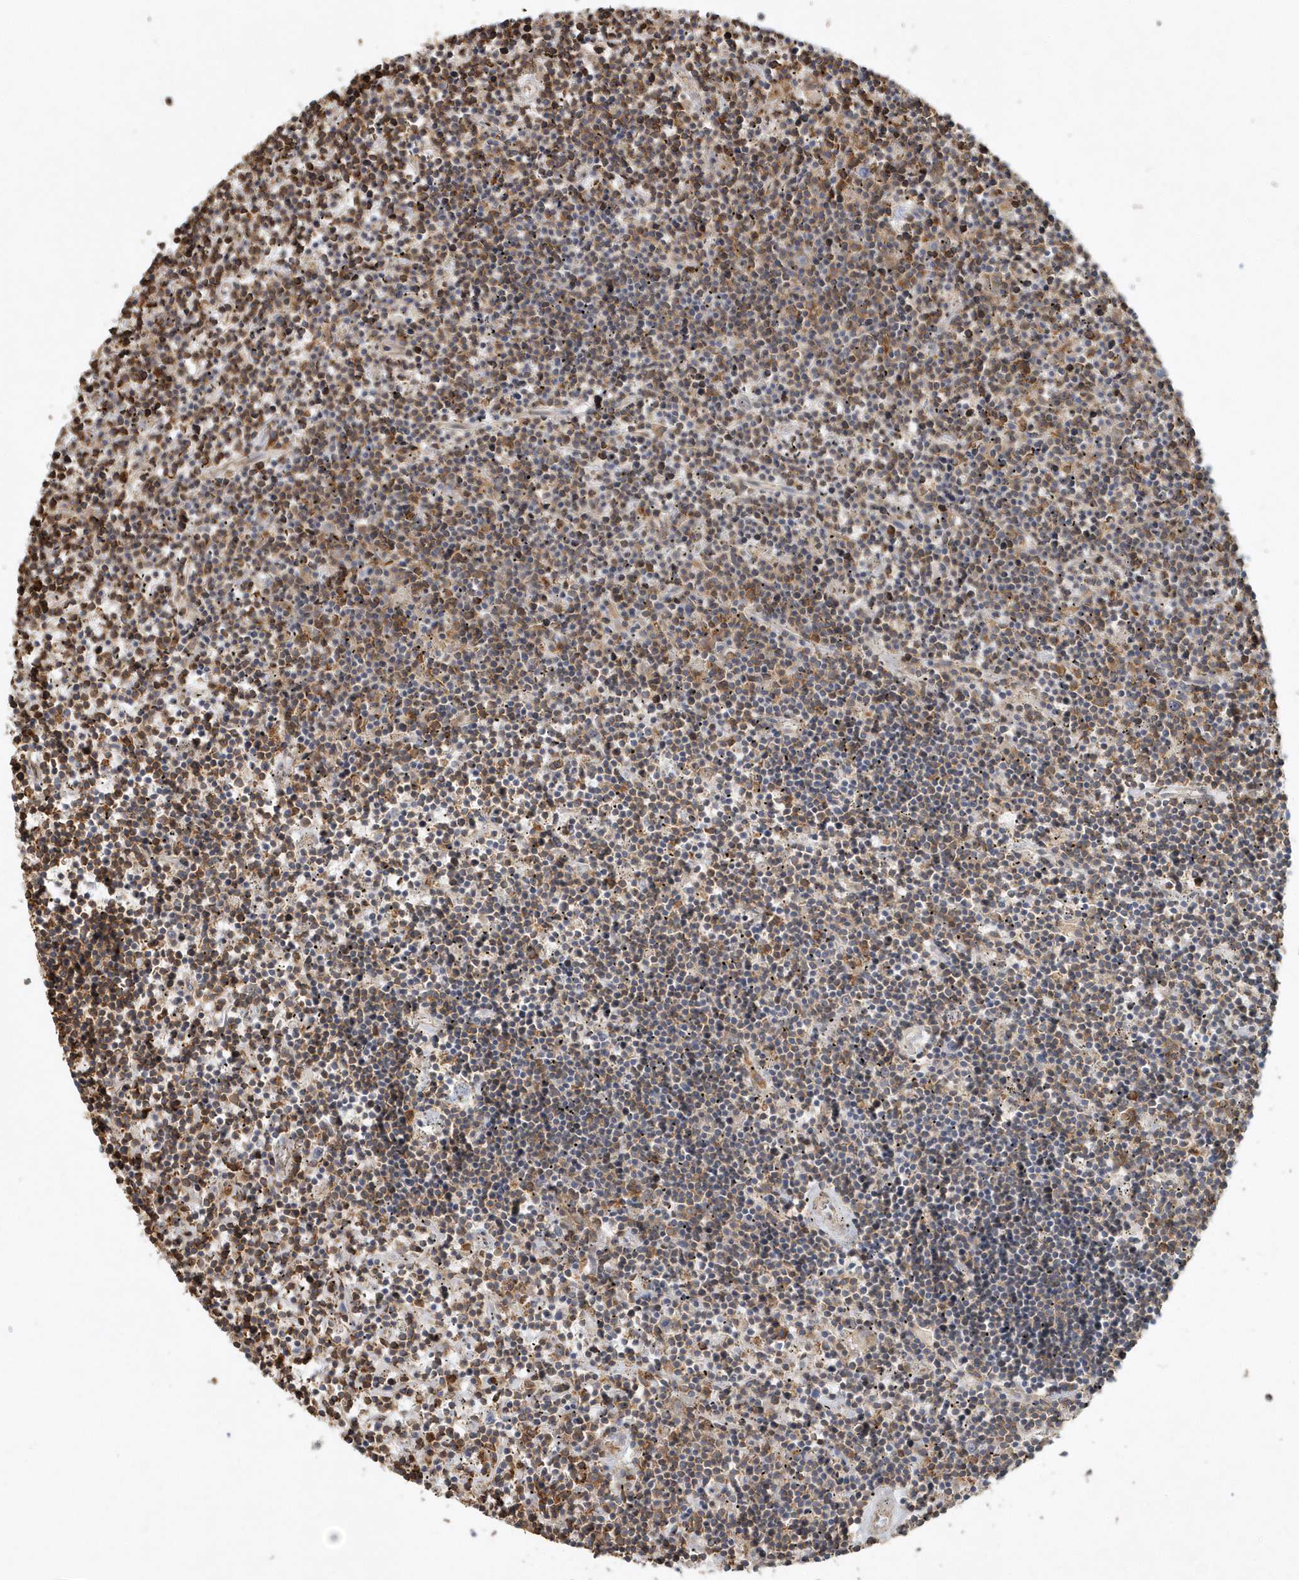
{"staining": {"intensity": "weak", "quantity": "25%-75%", "location": "cytoplasmic/membranous"}, "tissue": "lymphoma", "cell_type": "Tumor cells", "image_type": "cancer", "snomed": [{"axis": "morphology", "description": "Malignant lymphoma, non-Hodgkin's type, Low grade"}, {"axis": "topography", "description": "Spleen"}], "caption": "Lymphoma stained with a brown dye demonstrates weak cytoplasmic/membranous positive staining in approximately 25%-75% of tumor cells.", "gene": "MMUT", "patient": {"sex": "male", "age": 76}}